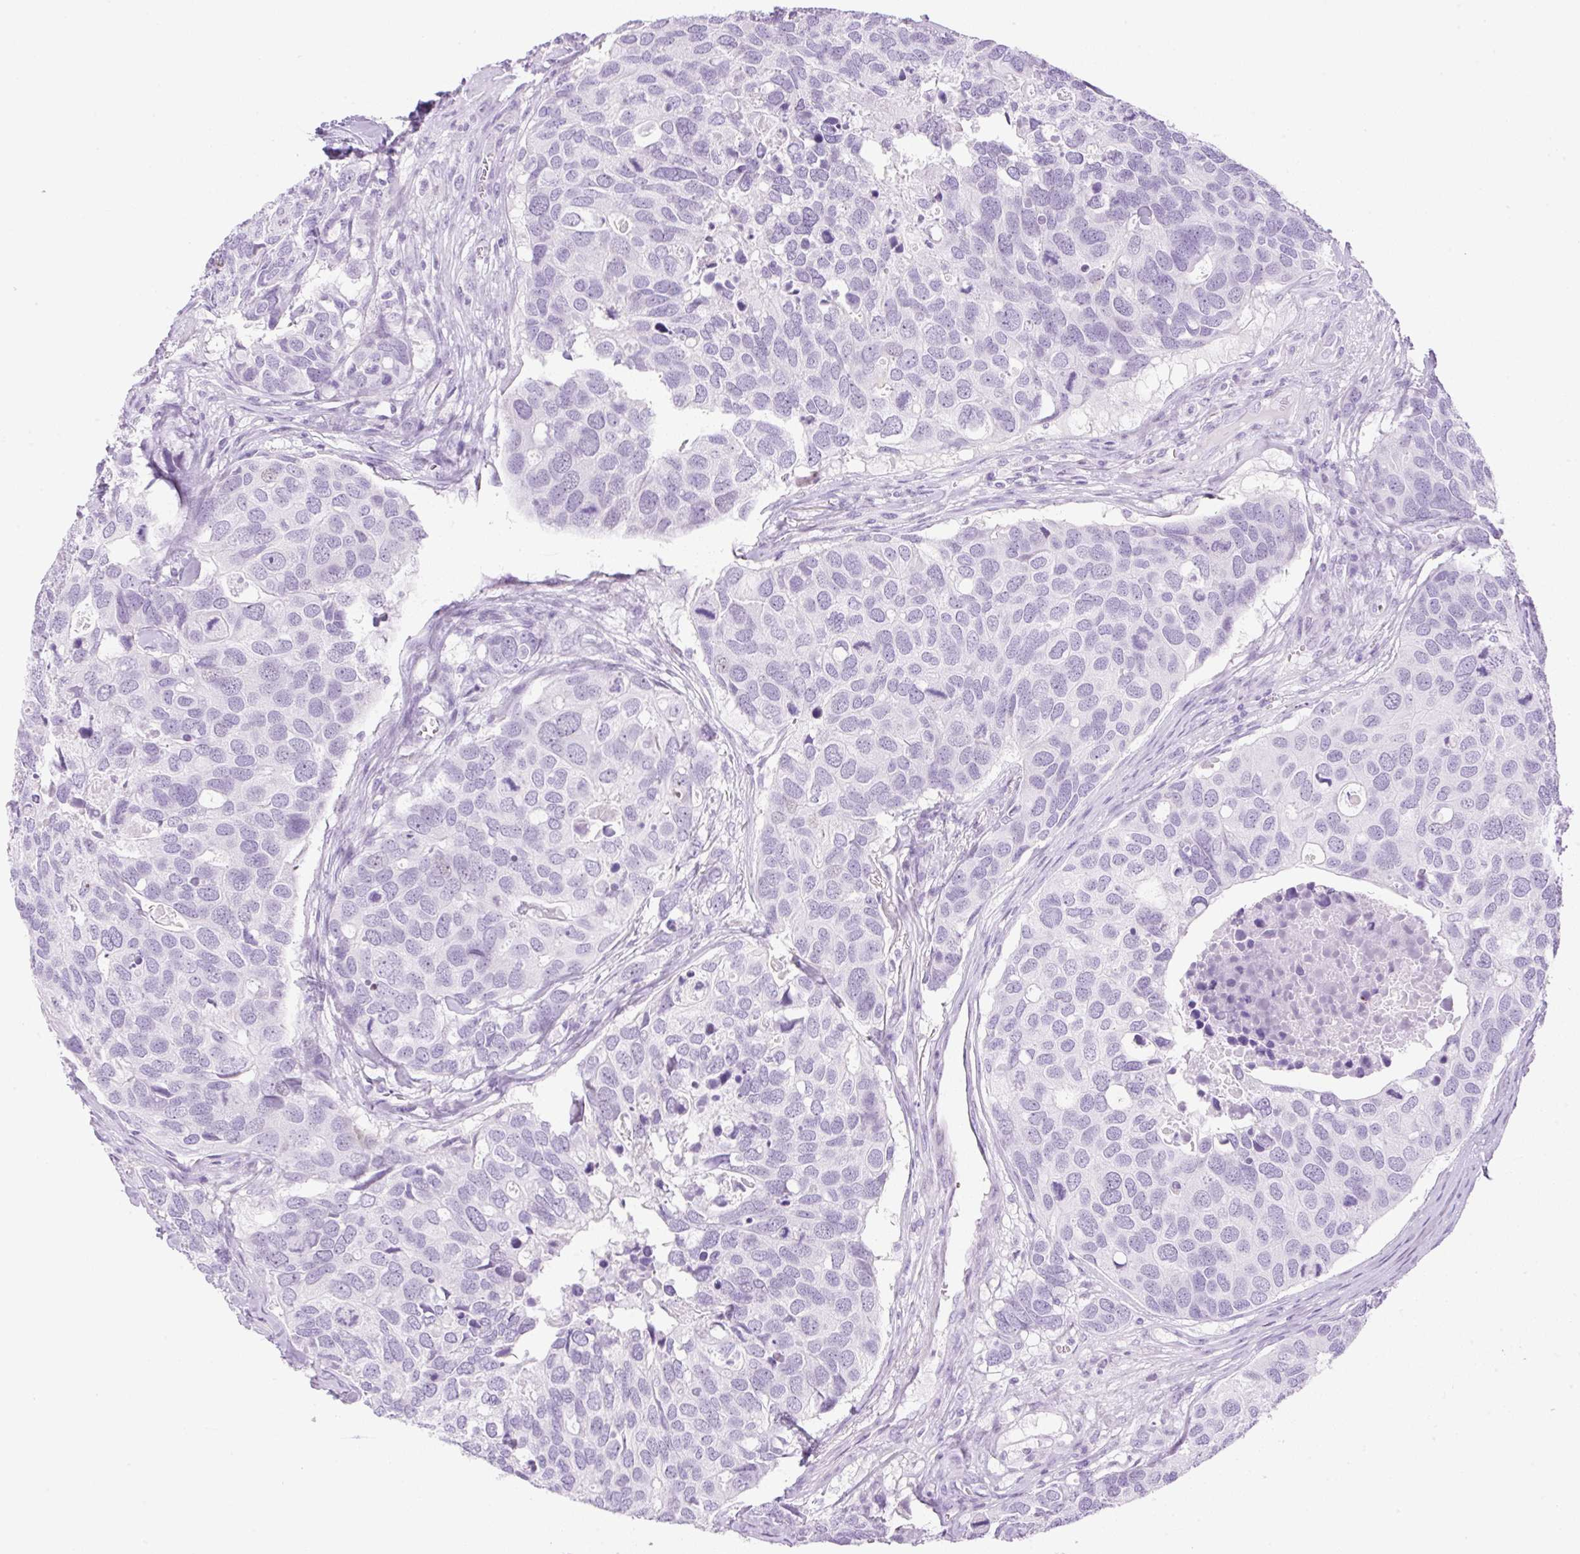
{"staining": {"intensity": "negative", "quantity": "none", "location": "none"}, "tissue": "breast cancer", "cell_type": "Tumor cells", "image_type": "cancer", "snomed": [{"axis": "morphology", "description": "Duct carcinoma"}, {"axis": "topography", "description": "Breast"}], "caption": "High magnification brightfield microscopy of breast cancer (intraductal carcinoma) stained with DAB (brown) and counterstained with hematoxylin (blue): tumor cells show no significant positivity.", "gene": "SPRR4", "patient": {"sex": "female", "age": 83}}